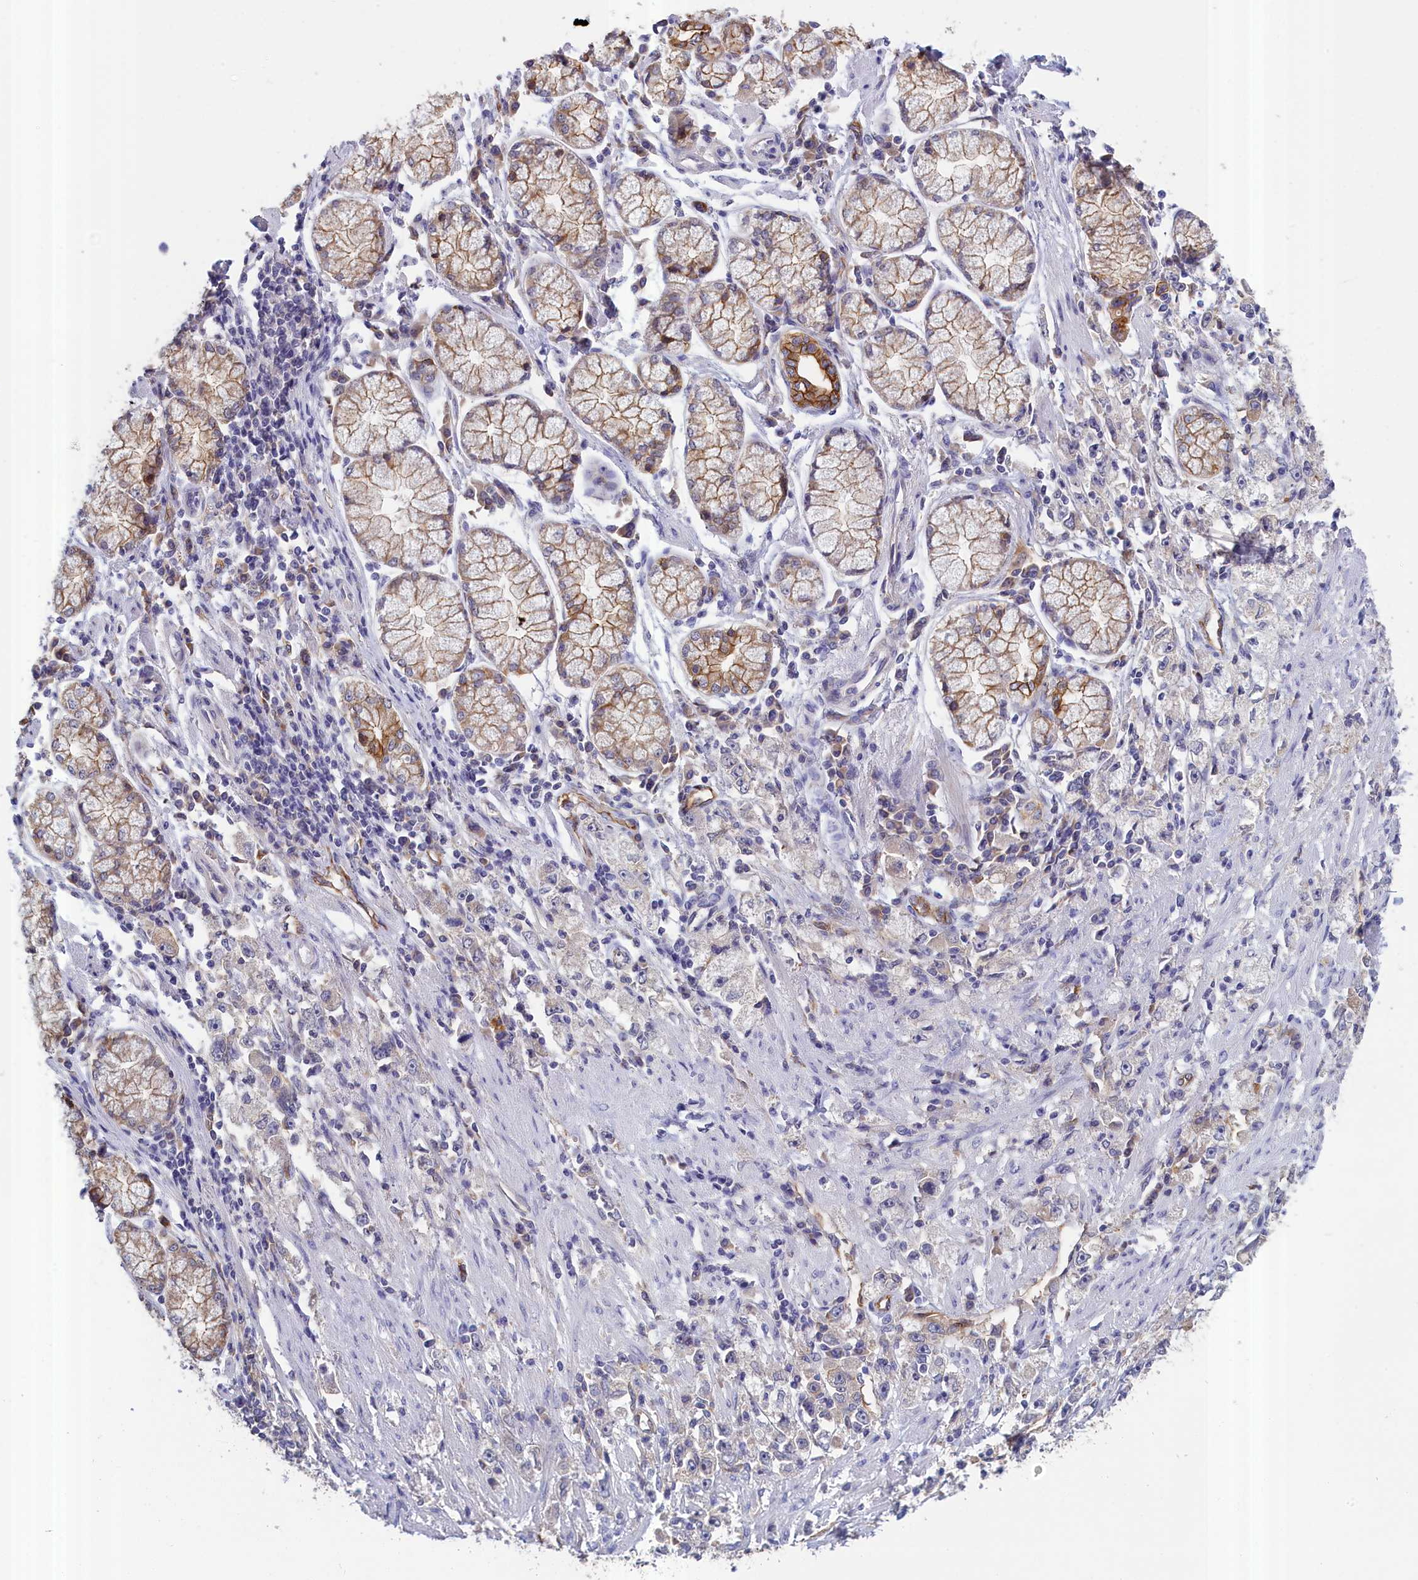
{"staining": {"intensity": "negative", "quantity": "none", "location": "none"}, "tissue": "stomach cancer", "cell_type": "Tumor cells", "image_type": "cancer", "snomed": [{"axis": "morphology", "description": "Adenocarcinoma, NOS"}, {"axis": "topography", "description": "Stomach"}], "caption": "The immunohistochemistry (IHC) image has no significant staining in tumor cells of adenocarcinoma (stomach) tissue. The staining is performed using DAB (3,3'-diaminobenzidine) brown chromogen with nuclei counter-stained in using hematoxylin.", "gene": "COL19A1", "patient": {"sex": "female", "age": 59}}